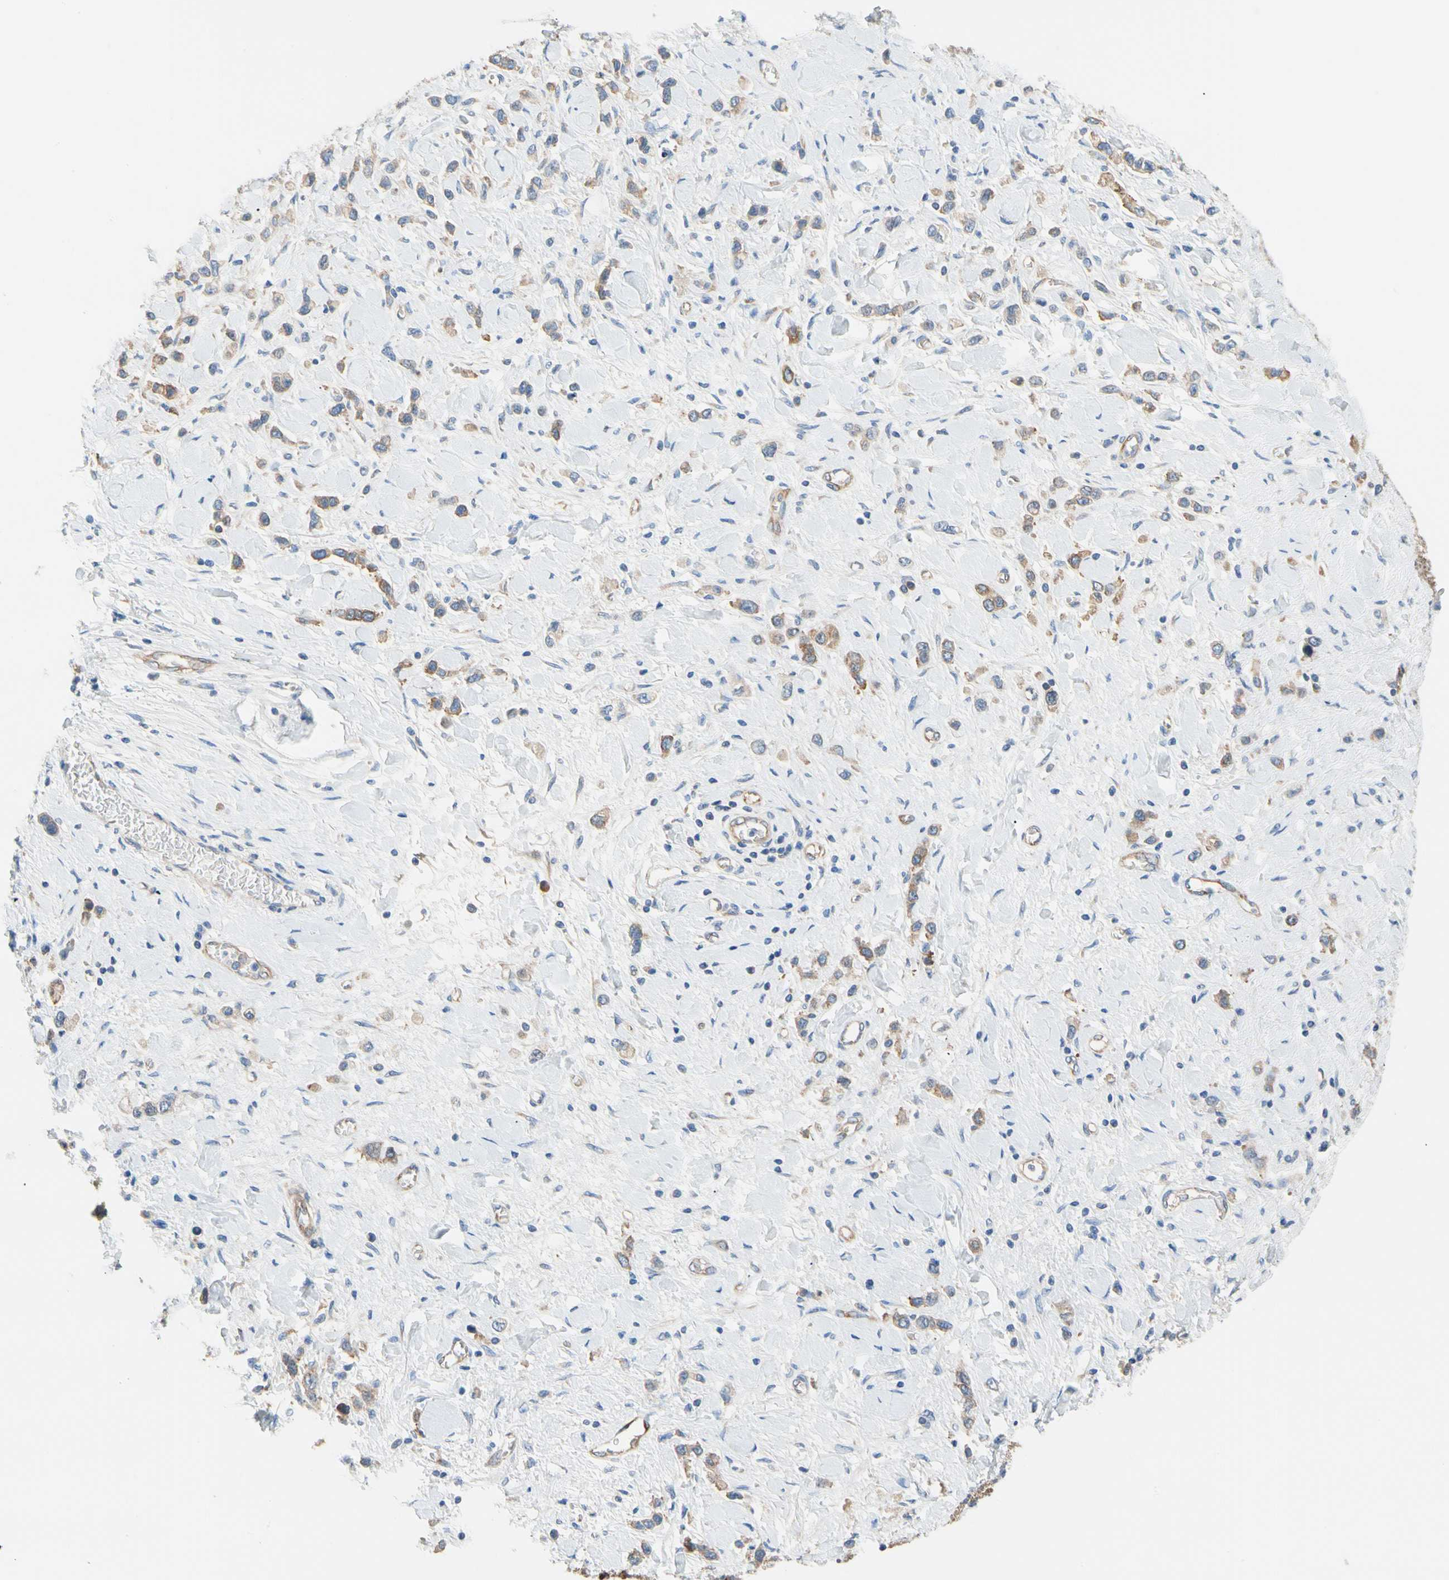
{"staining": {"intensity": "weak", "quantity": ">75%", "location": "cytoplasmic/membranous"}, "tissue": "stomach cancer", "cell_type": "Tumor cells", "image_type": "cancer", "snomed": [{"axis": "morphology", "description": "Normal tissue, NOS"}, {"axis": "morphology", "description": "Adenocarcinoma, NOS"}, {"axis": "topography", "description": "Stomach, upper"}, {"axis": "topography", "description": "Stomach"}], "caption": "Tumor cells exhibit low levels of weak cytoplasmic/membranous positivity in approximately >75% of cells in human stomach cancer.", "gene": "GPHN", "patient": {"sex": "female", "age": 65}}